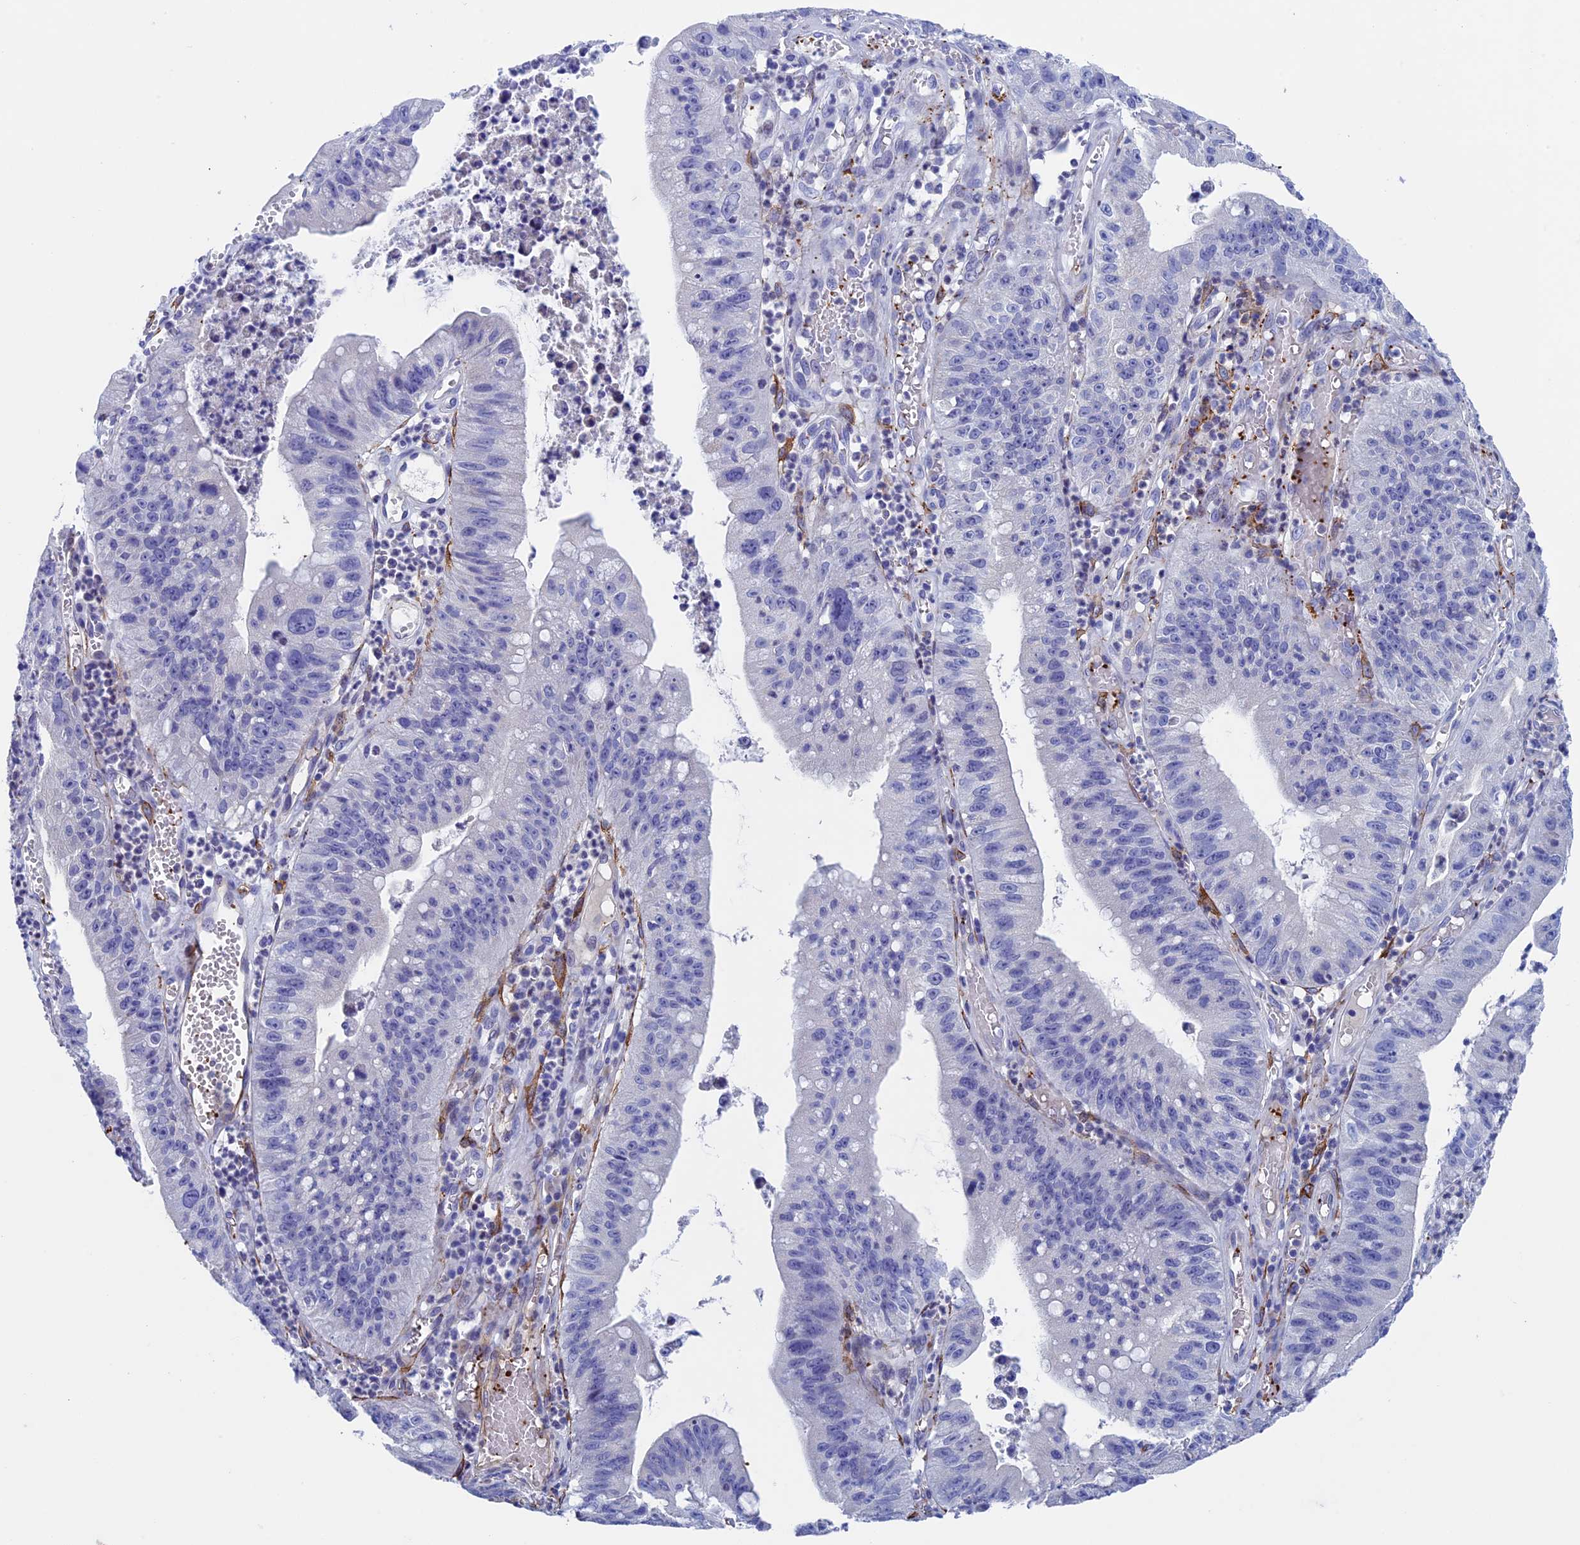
{"staining": {"intensity": "negative", "quantity": "none", "location": "none"}, "tissue": "stomach cancer", "cell_type": "Tumor cells", "image_type": "cancer", "snomed": [{"axis": "morphology", "description": "Adenocarcinoma, NOS"}, {"axis": "topography", "description": "Stomach"}], "caption": "This is an IHC image of human adenocarcinoma (stomach). There is no positivity in tumor cells.", "gene": "INSYN1", "patient": {"sex": "male", "age": 59}}